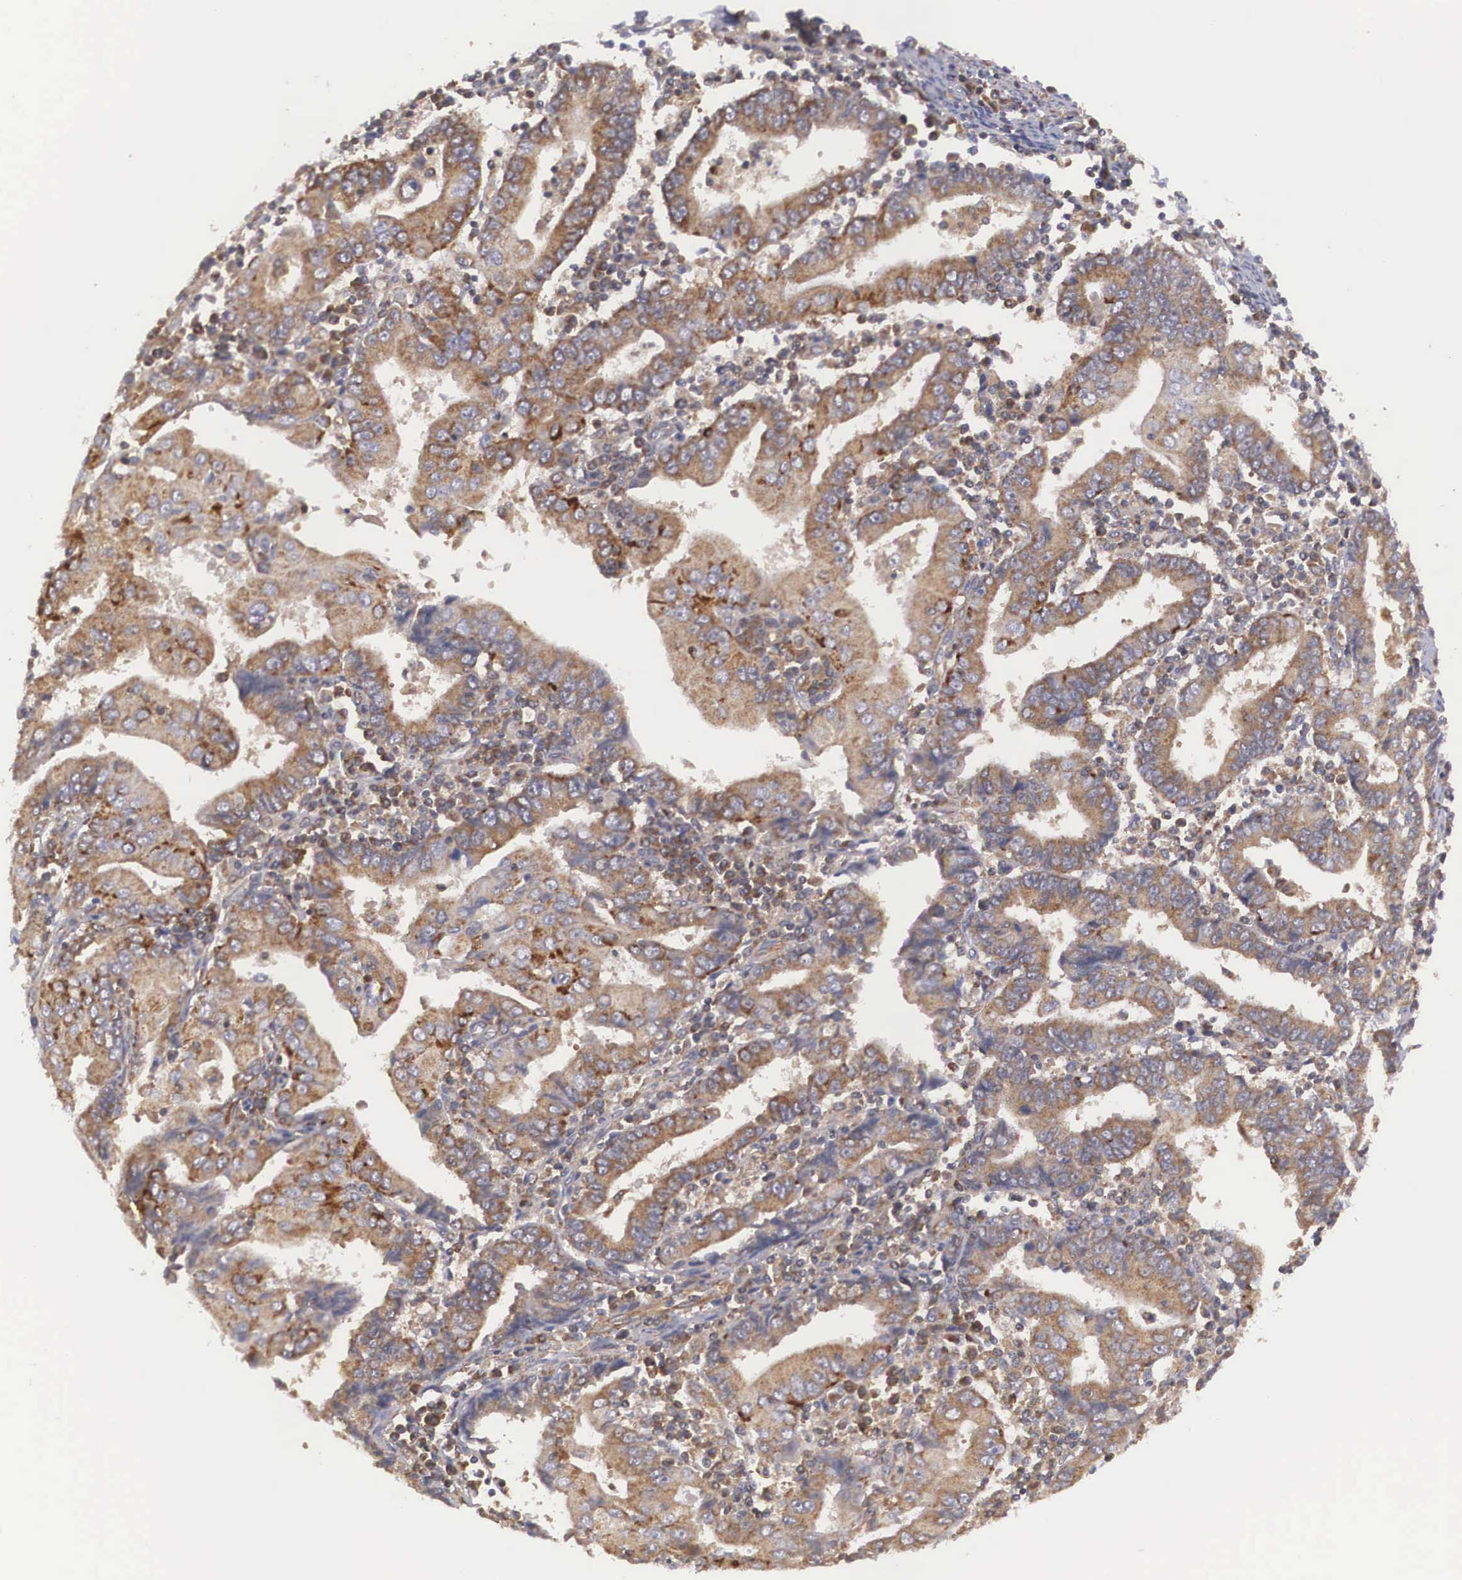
{"staining": {"intensity": "moderate", "quantity": "25%-75%", "location": "cytoplasmic/membranous"}, "tissue": "endometrial cancer", "cell_type": "Tumor cells", "image_type": "cancer", "snomed": [{"axis": "morphology", "description": "Adenocarcinoma, NOS"}, {"axis": "topography", "description": "Endometrium"}], "caption": "Protein positivity by IHC demonstrates moderate cytoplasmic/membranous expression in about 25%-75% of tumor cells in endometrial adenocarcinoma.", "gene": "DHRS1", "patient": {"sex": "female", "age": 75}}